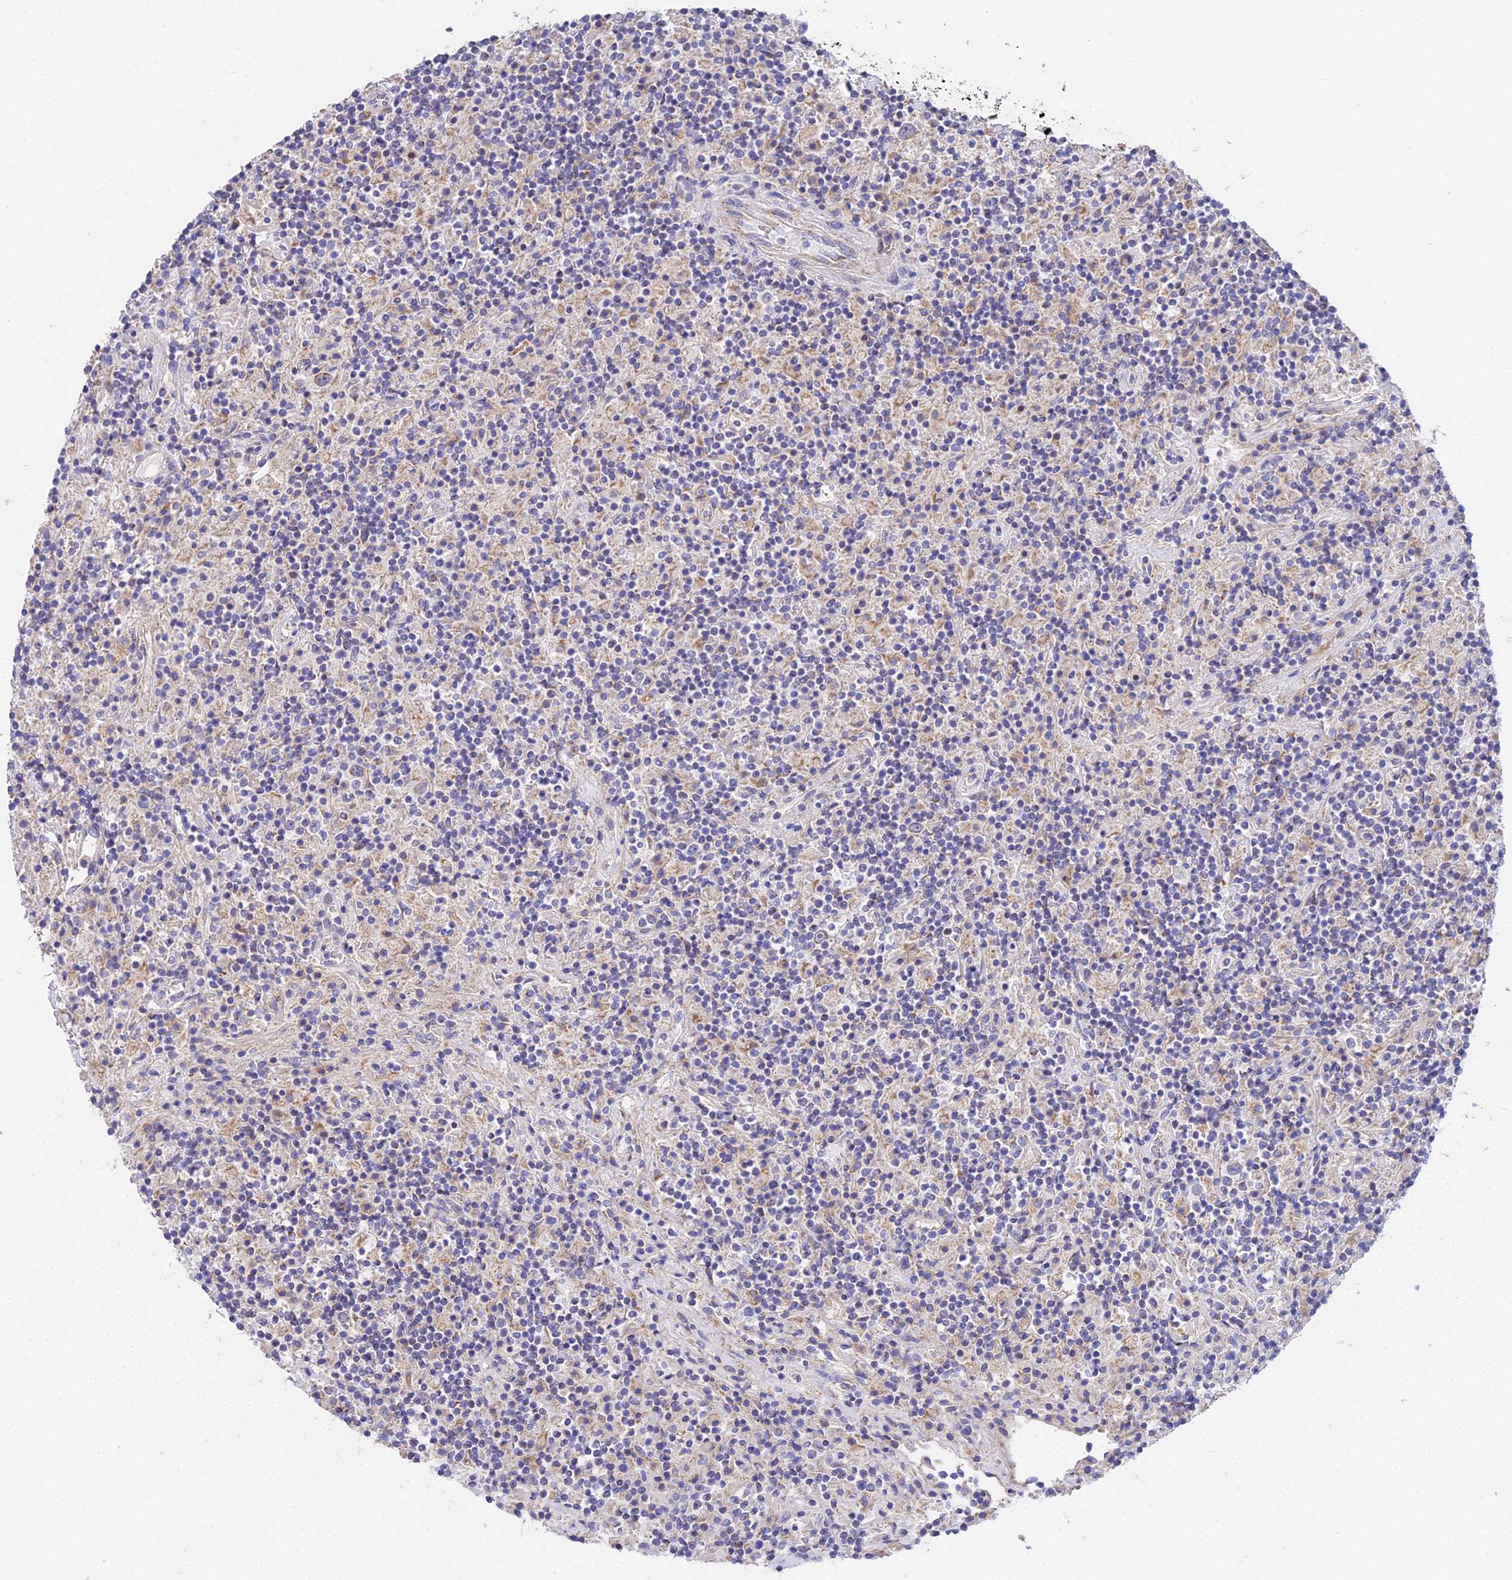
{"staining": {"intensity": "negative", "quantity": "none", "location": "none"}, "tissue": "lymphoma", "cell_type": "Tumor cells", "image_type": "cancer", "snomed": [{"axis": "morphology", "description": "Hodgkin's disease, NOS"}, {"axis": "topography", "description": "Lymph node"}], "caption": "Immunohistochemistry of human lymphoma exhibits no expression in tumor cells.", "gene": "PPP2R2C", "patient": {"sex": "male", "age": 70}}